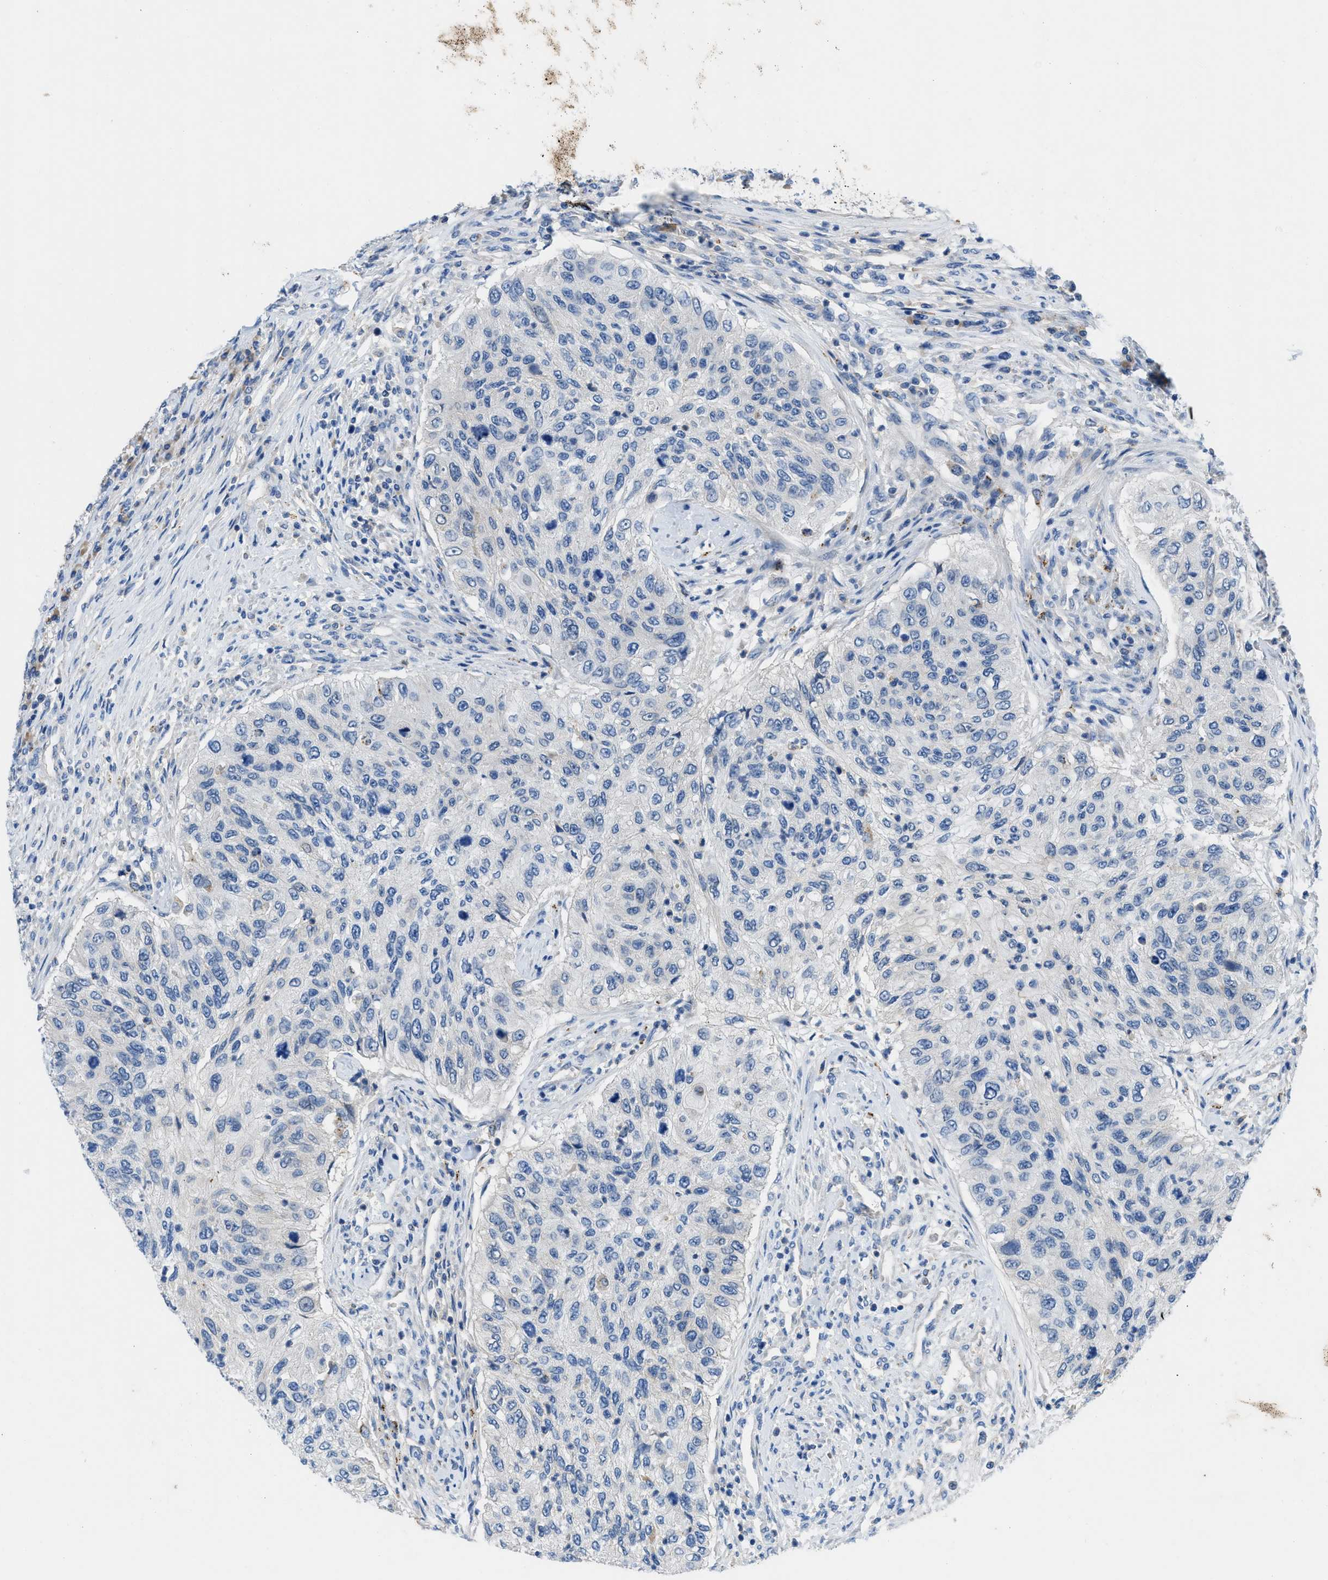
{"staining": {"intensity": "negative", "quantity": "none", "location": "none"}, "tissue": "urothelial cancer", "cell_type": "Tumor cells", "image_type": "cancer", "snomed": [{"axis": "morphology", "description": "Urothelial carcinoma, High grade"}, {"axis": "topography", "description": "Urinary bladder"}], "caption": "Urothelial cancer was stained to show a protein in brown. There is no significant staining in tumor cells.", "gene": "TMEM248", "patient": {"sex": "female", "age": 60}}